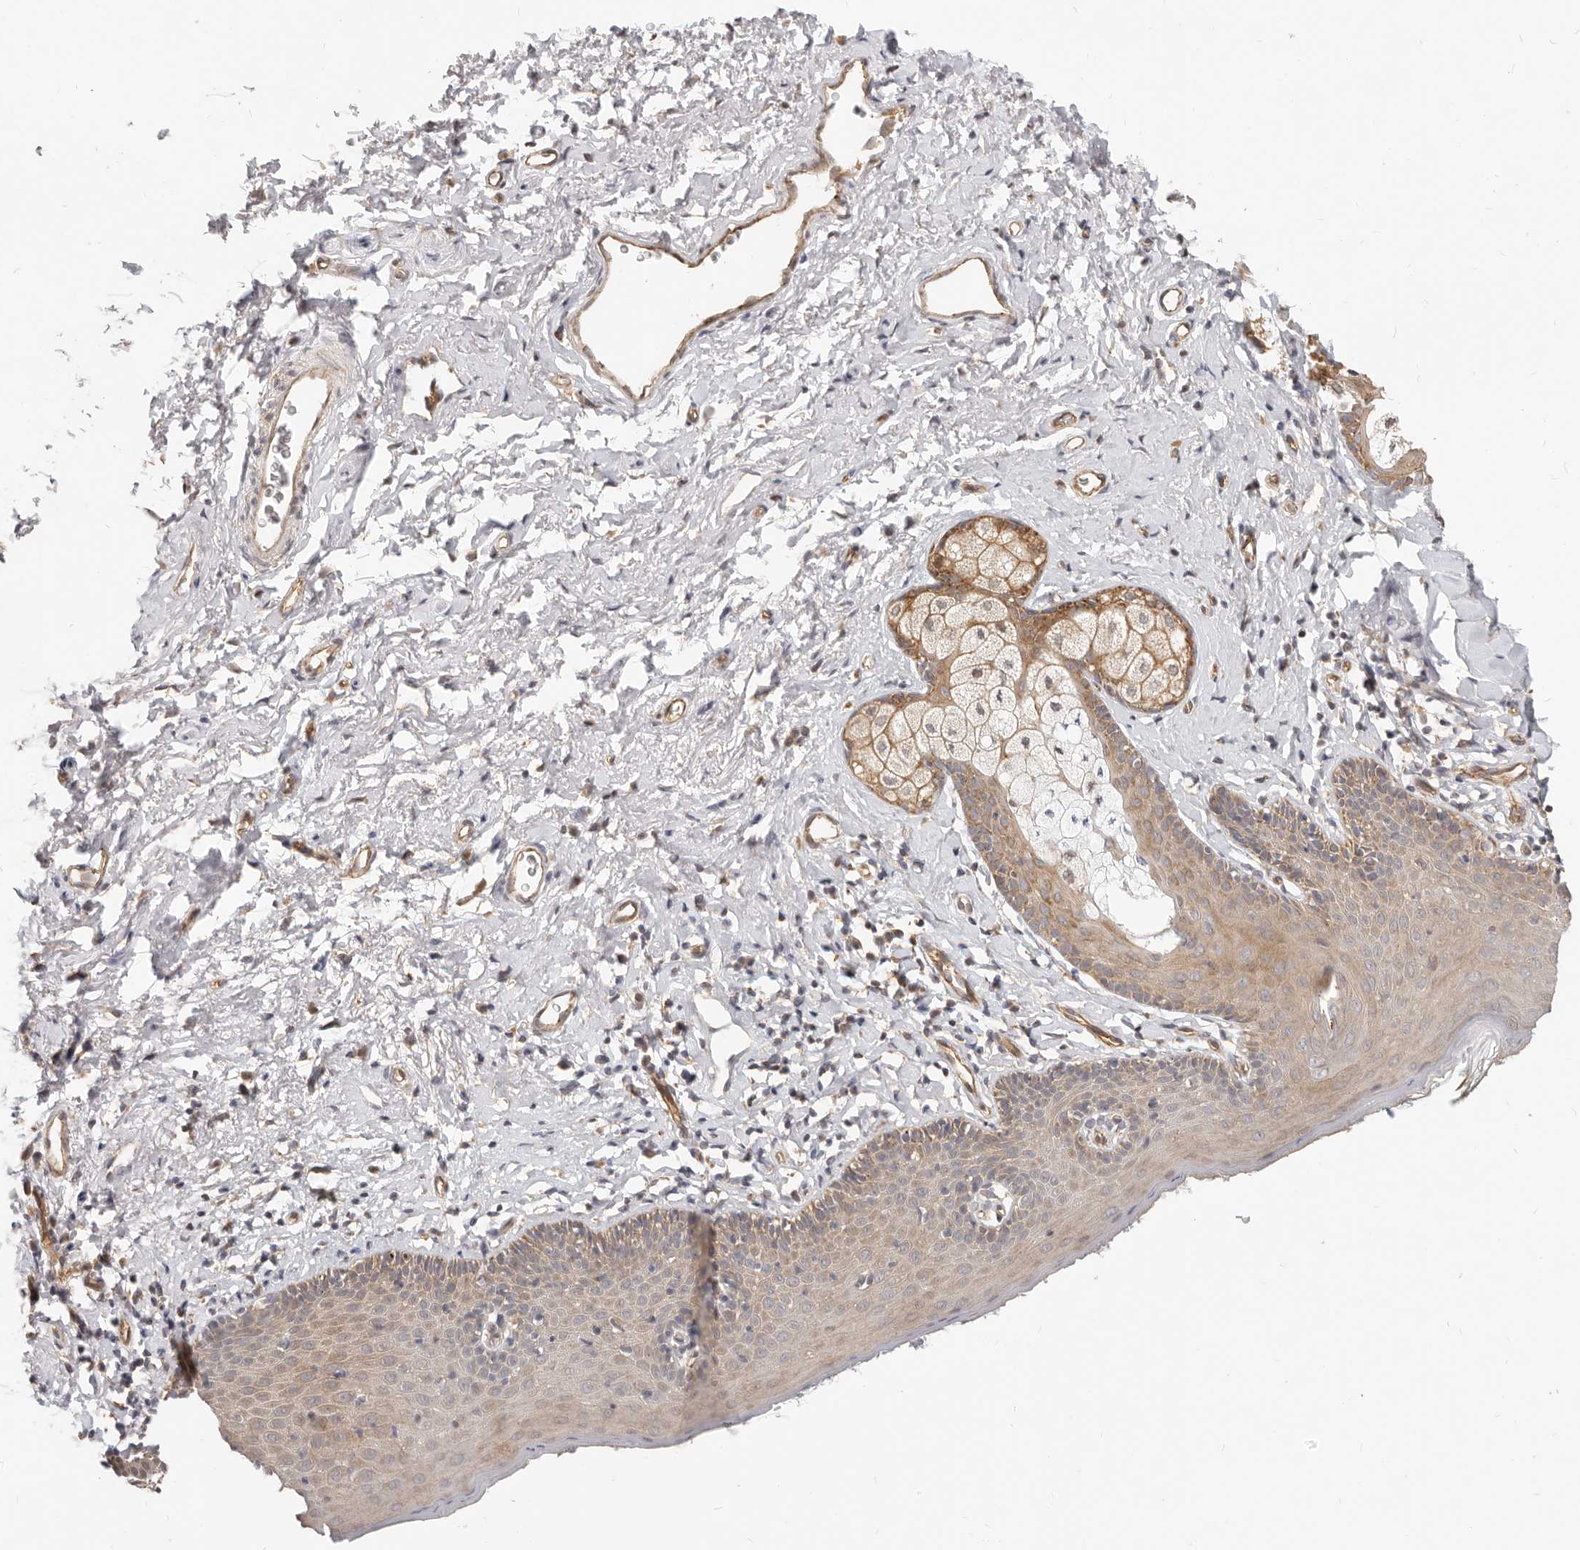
{"staining": {"intensity": "moderate", "quantity": ">75%", "location": "cytoplasmic/membranous"}, "tissue": "skin", "cell_type": "Epidermal cells", "image_type": "normal", "snomed": [{"axis": "morphology", "description": "Normal tissue, NOS"}, {"axis": "topography", "description": "Vulva"}], "caption": "Skin stained with immunohistochemistry exhibits moderate cytoplasmic/membranous expression in approximately >75% of epidermal cells. The protein of interest is stained brown, and the nuclei are stained in blue (DAB IHC with brightfield microscopy, high magnification).", "gene": "USP49", "patient": {"sex": "female", "age": 66}}